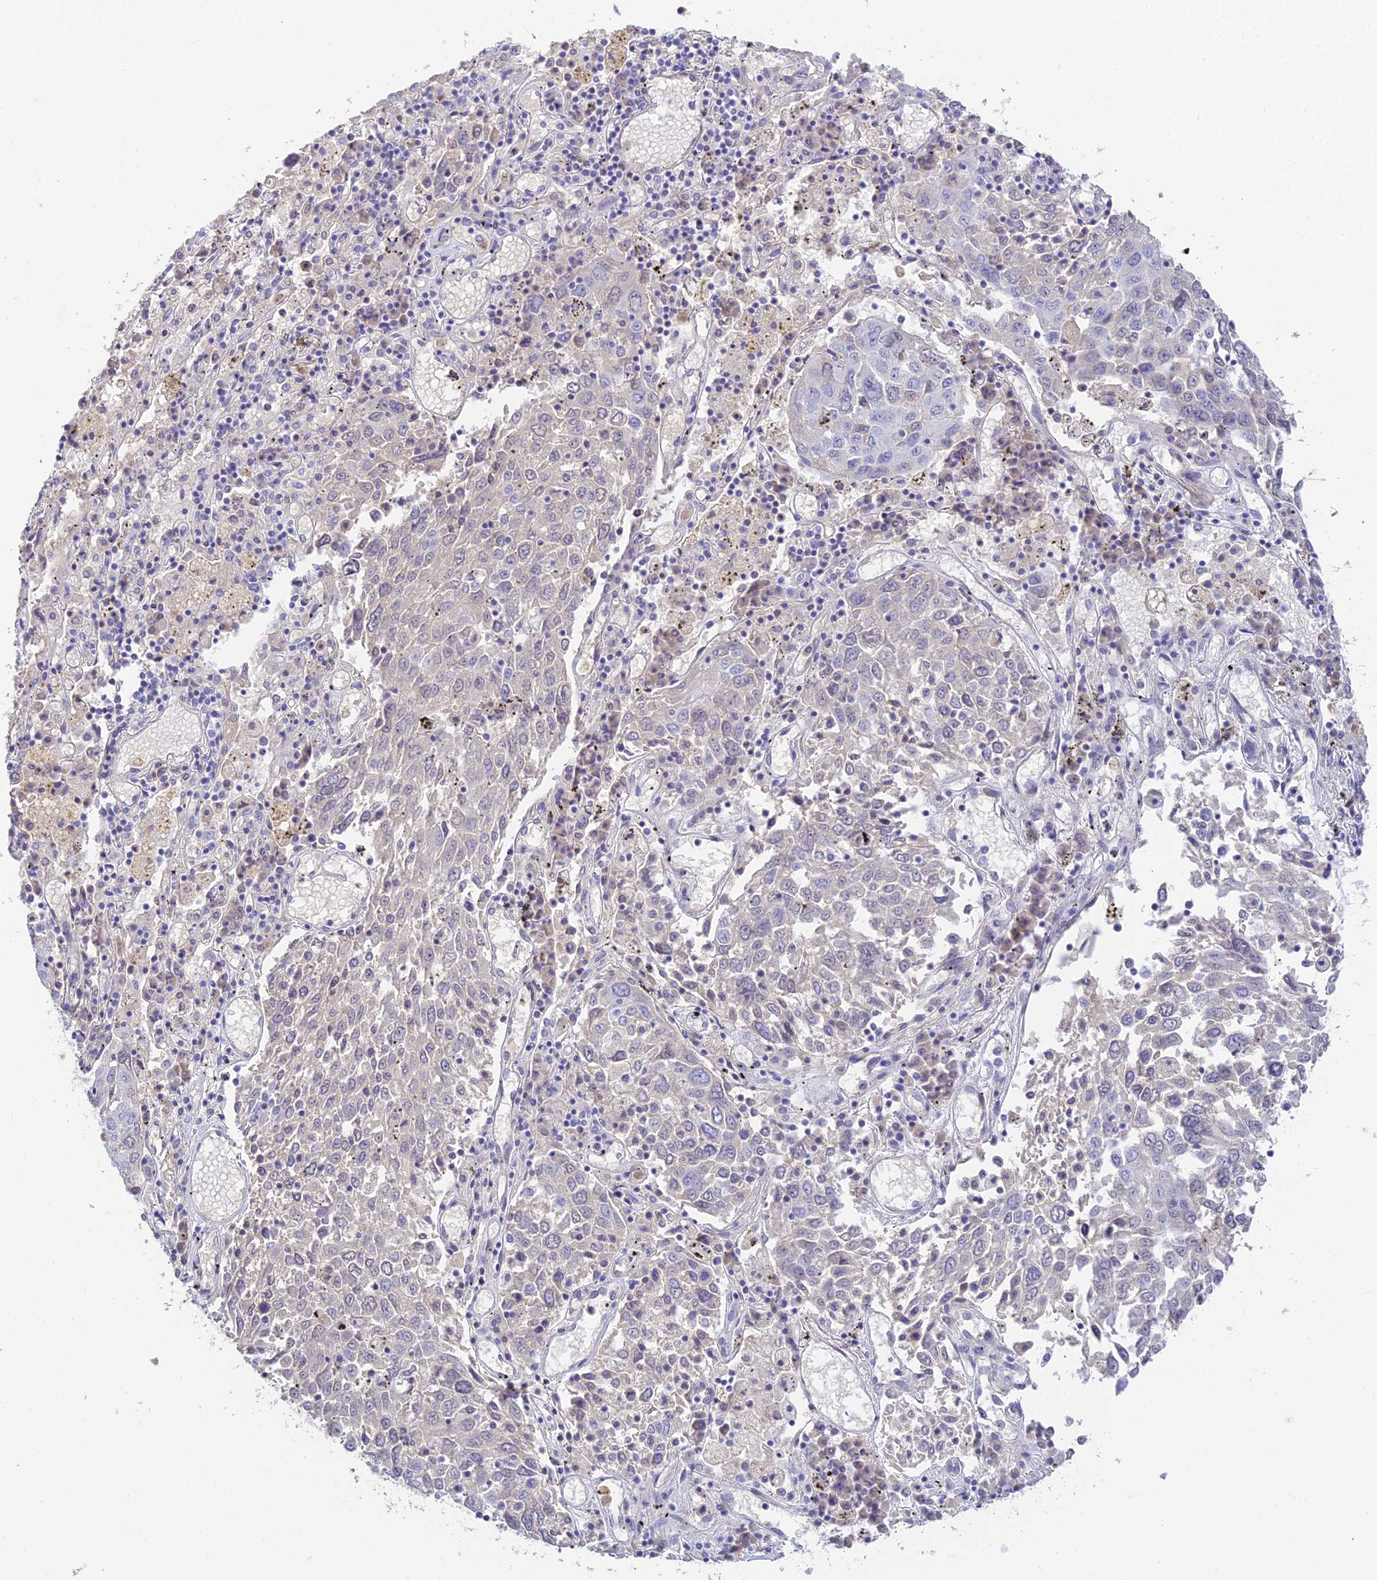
{"staining": {"intensity": "negative", "quantity": "none", "location": "none"}, "tissue": "lung cancer", "cell_type": "Tumor cells", "image_type": "cancer", "snomed": [{"axis": "morphology", "description": "Squamous cell carcinoma, NOS"}, {"axis": "topography", "description": "Lung"}], "caption": "Immunohistochemical staining of human lung cancer reveals no significant staining in tumor cells.", "gene": "INTS13", "patient": {"sex": "male", "age": 65}}